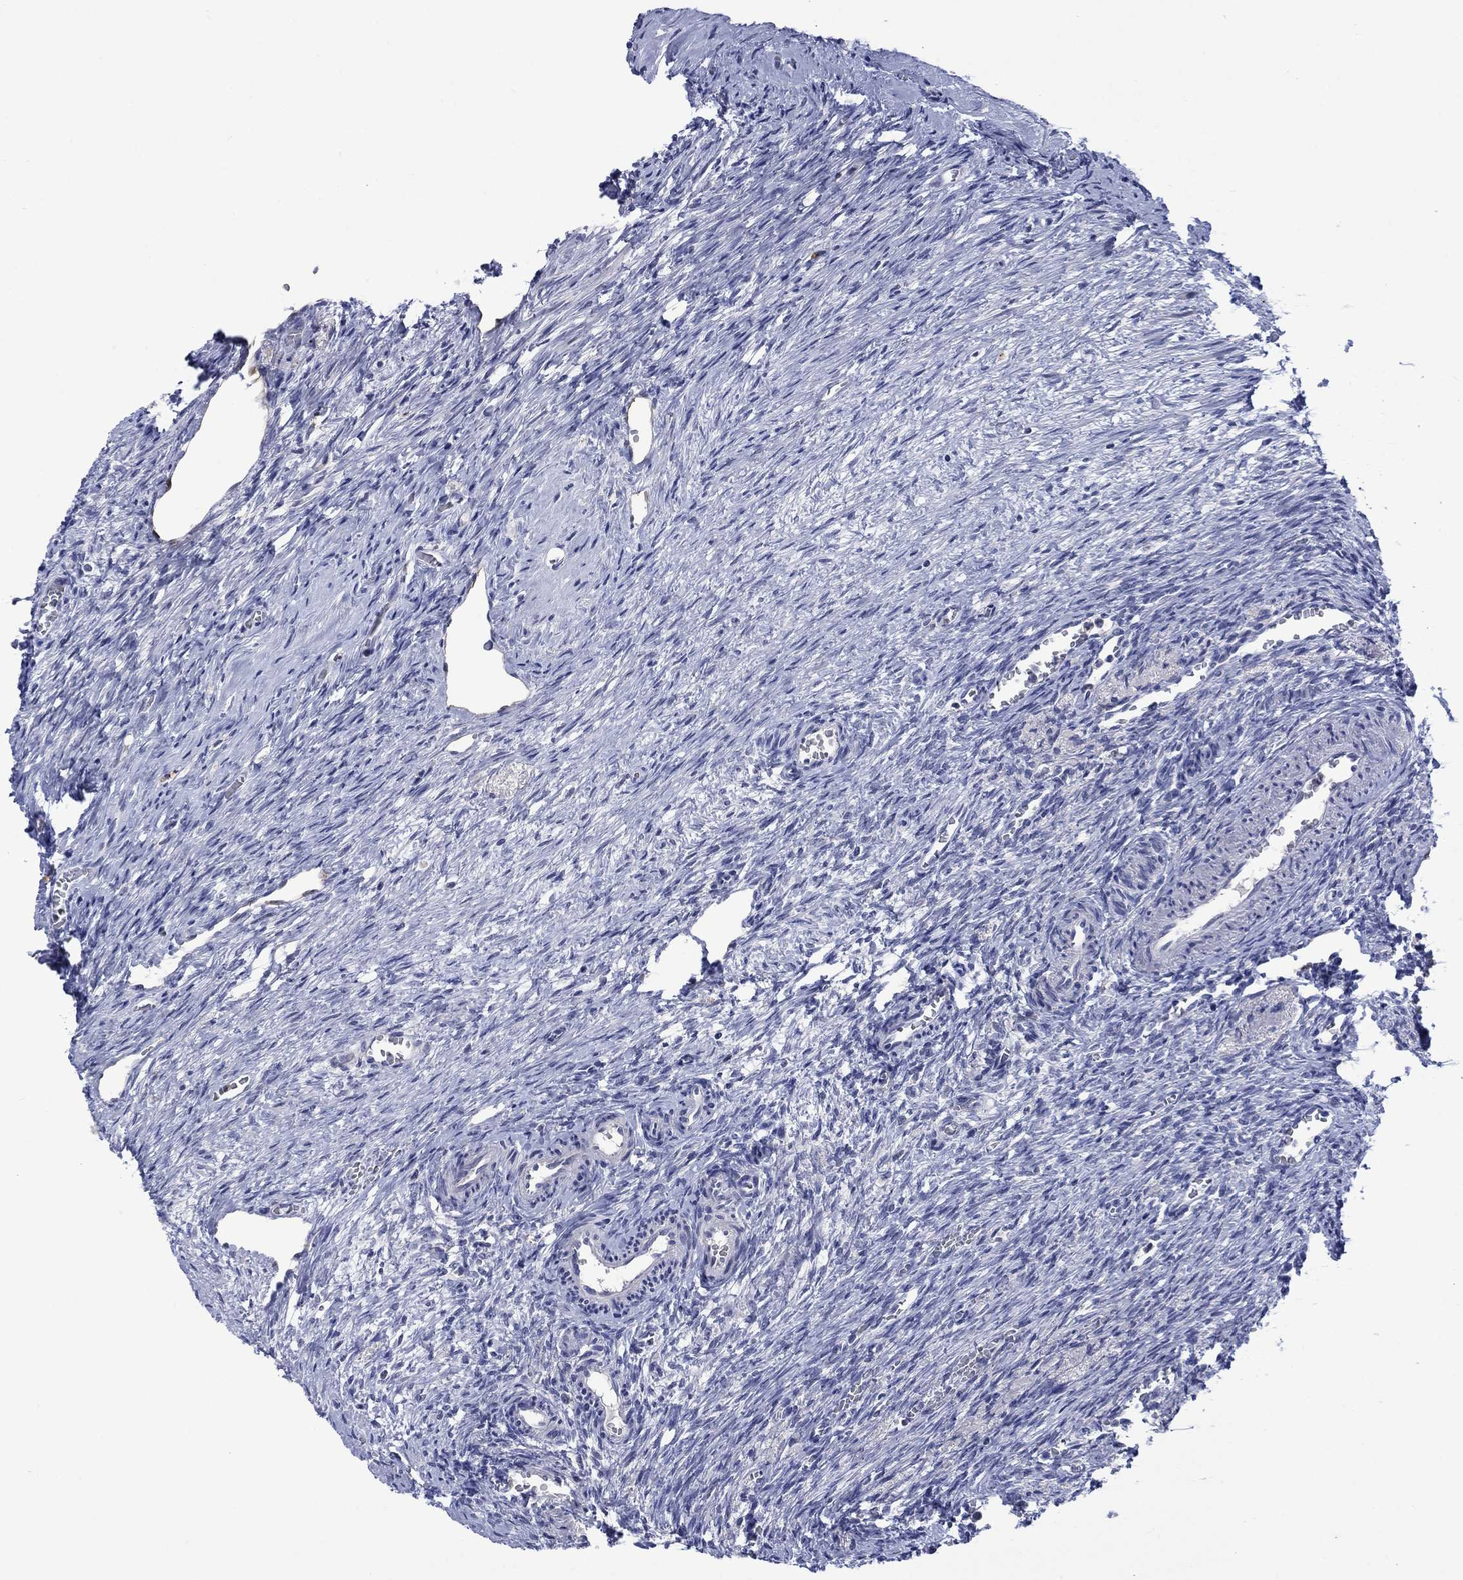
{"staining": {"intensity": "negative", "quantity": "none", "location": "none"}, "tissue": "ovary", "cell_type": "Follicle cells", "image_type": "normal", "snomed": [{"axis": "morphology", "description": "Normal tissue, NOS"}, {"axis": "topography", "description": "Ovary"}], "caption": "High magnification brightfield microscopy of unremarkable ovary stained with DAB (brown) and counterstained with hematoxylin (blue): follicle cells show no significant staining. (Brightfield microscopy of DAB (3,3'-diaminobenzidine) immunohistochemistry (IHC) at high magnification).", "gene": "AGL", "patient": {"sex": "female", "age": 39}}